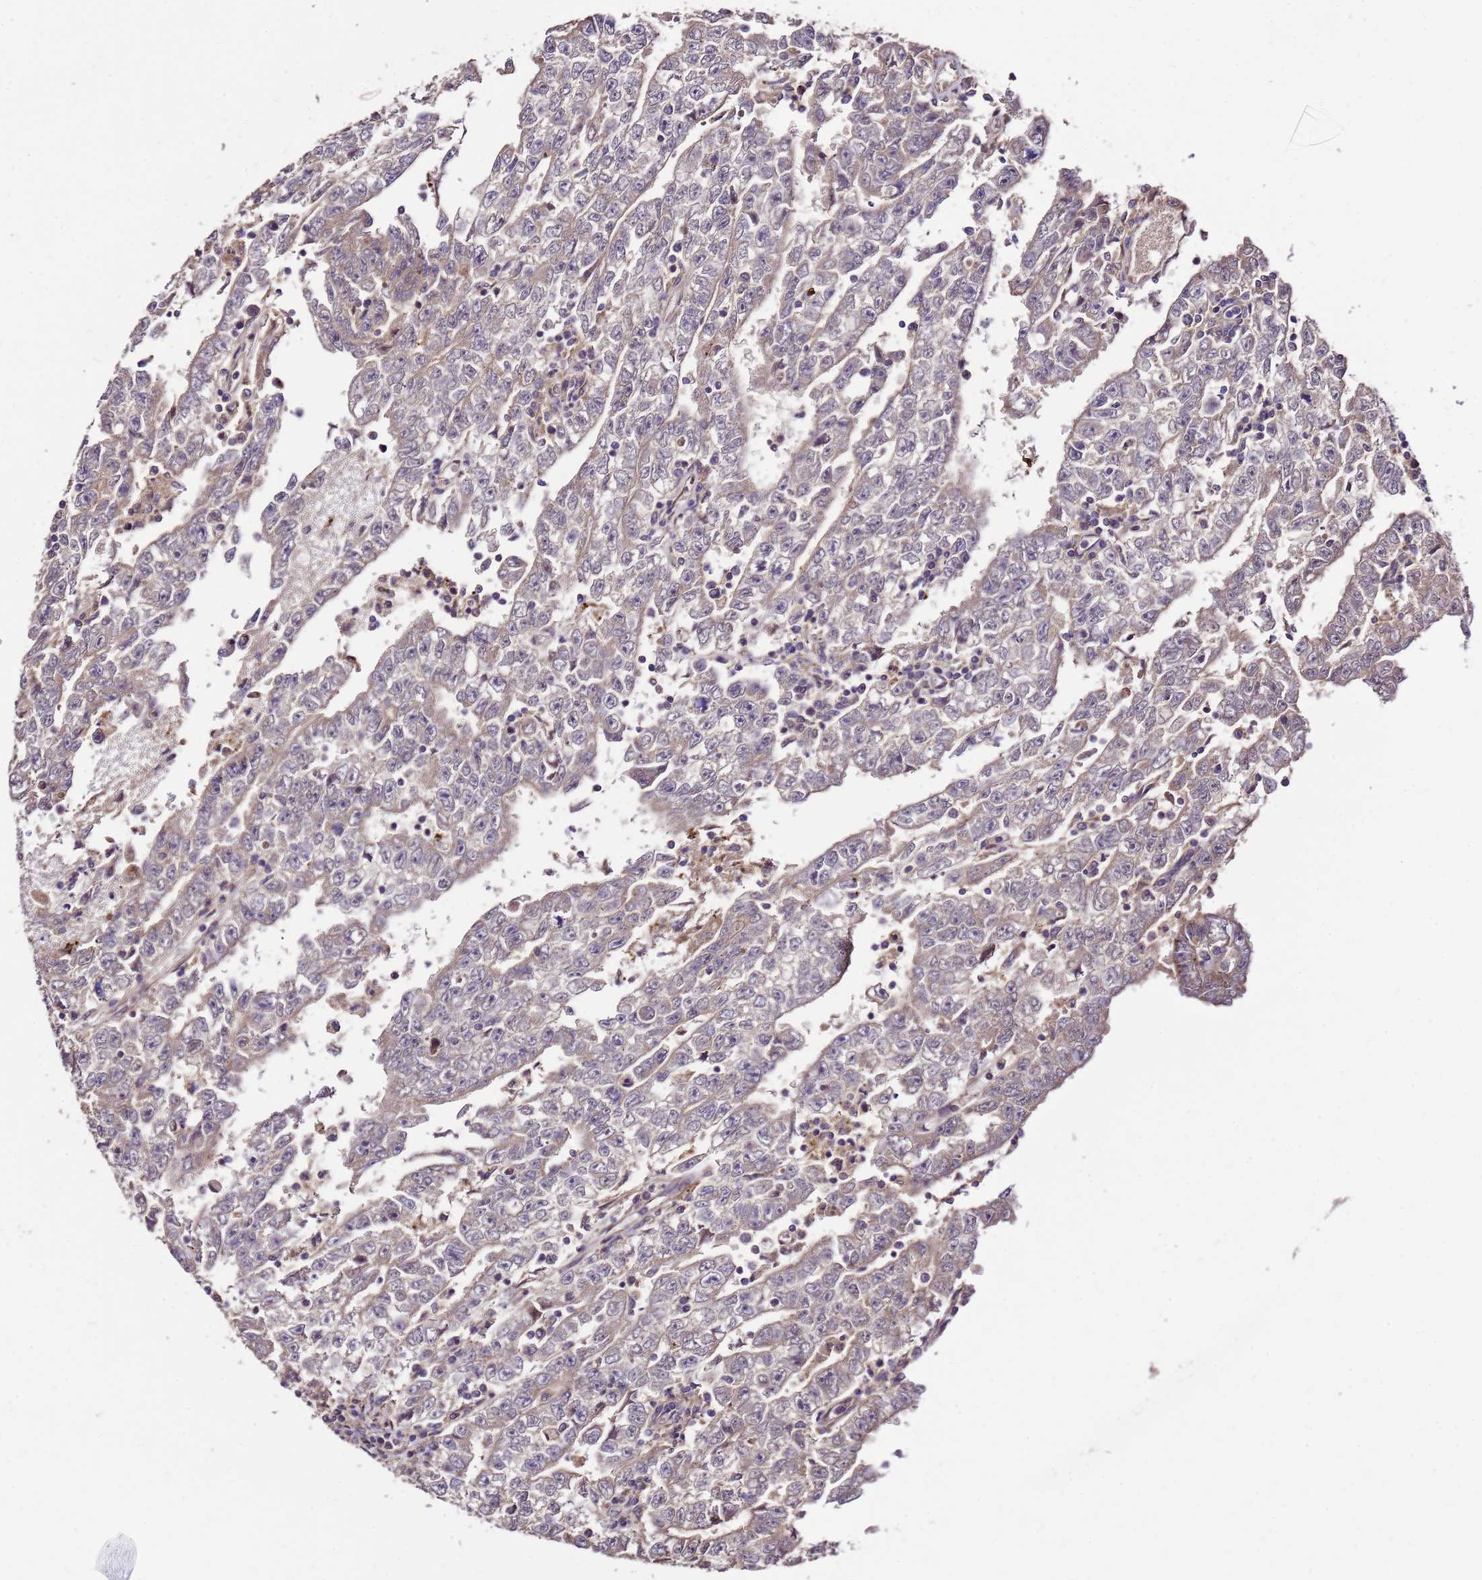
{"staining": {"intensity": "weak", "quantity": "25%-75%", "location": "cytoplasmic/membranous"}, "tissue": "testis cancer", "cell_type": "Tumor cells", "image_type": "cancer", "snomed": [{"axis": "morphology", "description": "Carcinoma, Embryonal, NOS"}, {"axis": "topography", "description": "Testis"}], "caption": "Immunohistochemistry micrograph of neoplastic tissue: human testis cancer stained using immunohistochemistry (IHC) exhibits low levels of weak protein expression localized specifically in the cytoplasmic/membranous of tumor cells, appearing as a cytoplasmic/membranous brown color.", "gene": "ZNF329", "patient": {"sex": "male", "age": 25}}